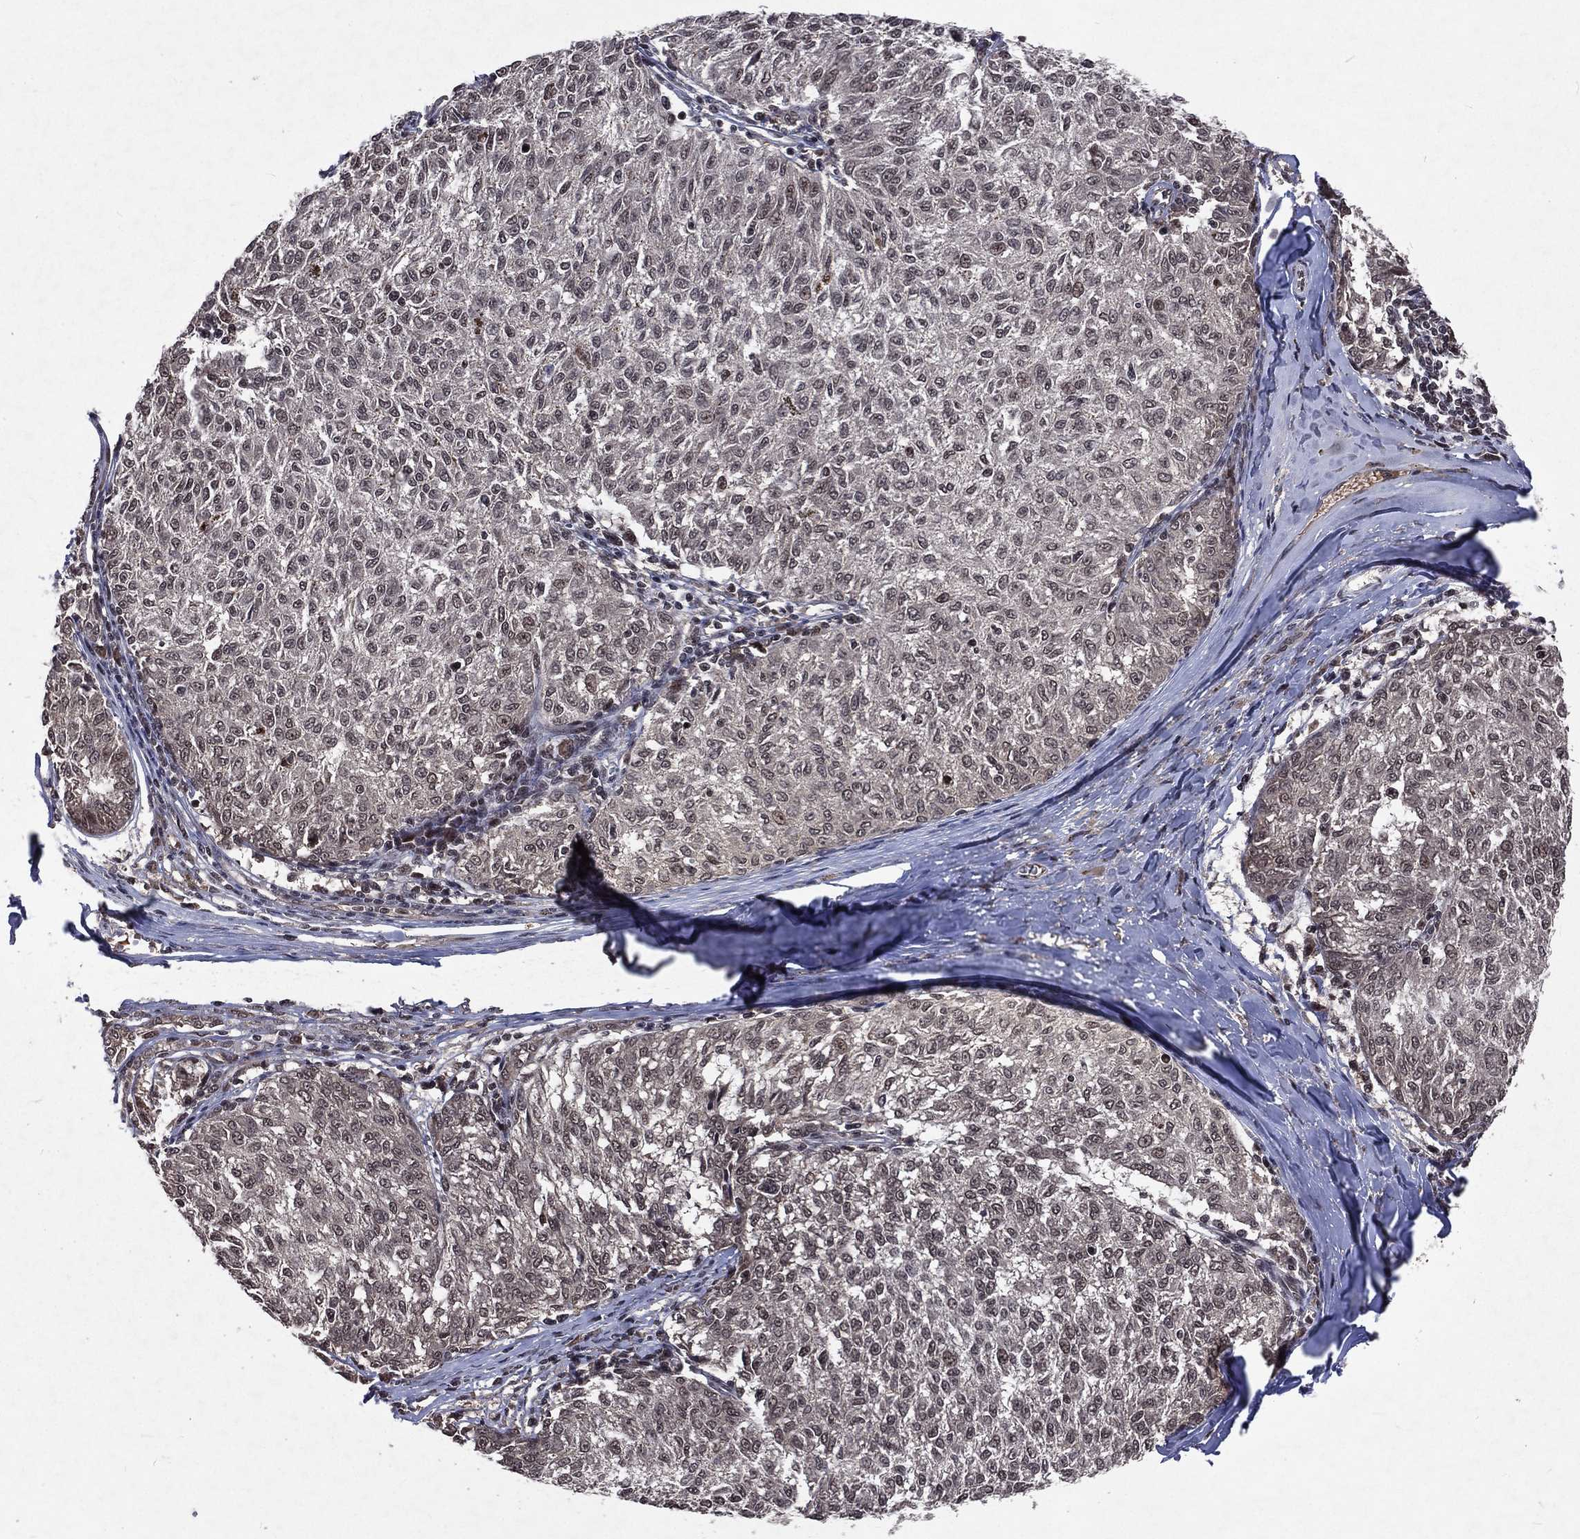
{"staining": {"intensity": "negative", "quantity": "none", "location": "none"}, "tissue": "melanoma", "cell_type": "Tumor cells", "image_type": "cancer", "snomed": [{"axis": "morphology", "description": "Malignant melanoma, NOS"}, {"axis": "topography", "description": "Skin"}], "caption": "Micrograph shows no protein expression in tumor cells of melanoma tissue.", "gene": "DMAP1", "patient": {"sex": "female", "age": 72}}